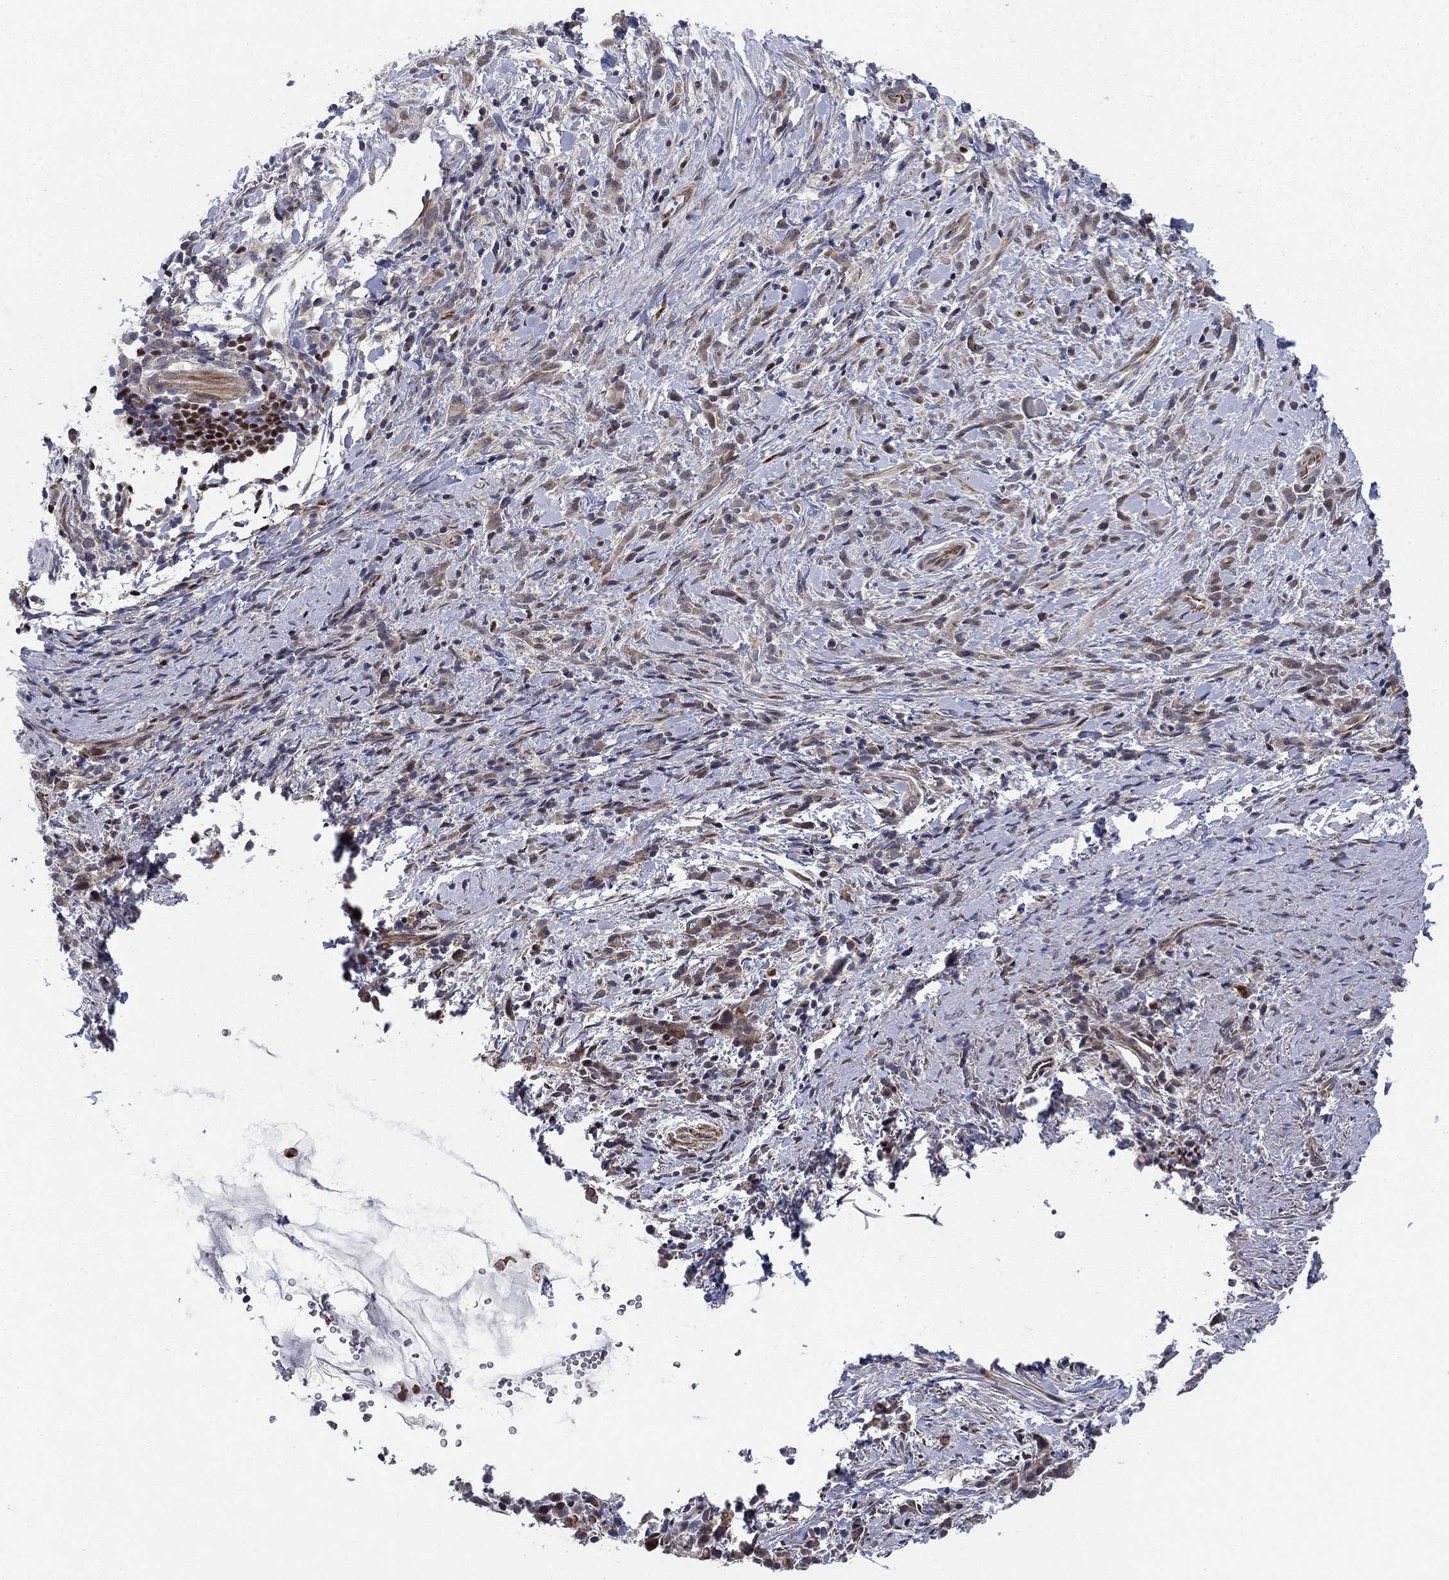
{"staining": {"intensity": "moderate", "quantity": "<25%", "location": "cytoplasmic/membranous"}, "tissue": "stomach cancer", "cell_type": "Tumor cells", "image_type": "cancer", "snomed": [{"axis": "morphology", "description": "Adenocarcinoma, NOS"}, {"axis": "topography", "description": "Stomach"}], "caption": "The image exhibits staining of stomach cancer, revealing moderate cytoplasmic/membranous protein positivity (brown color) within tumor cells.", "gene": "BCL11A", "patient": {"sex": "female", "age": 57}}